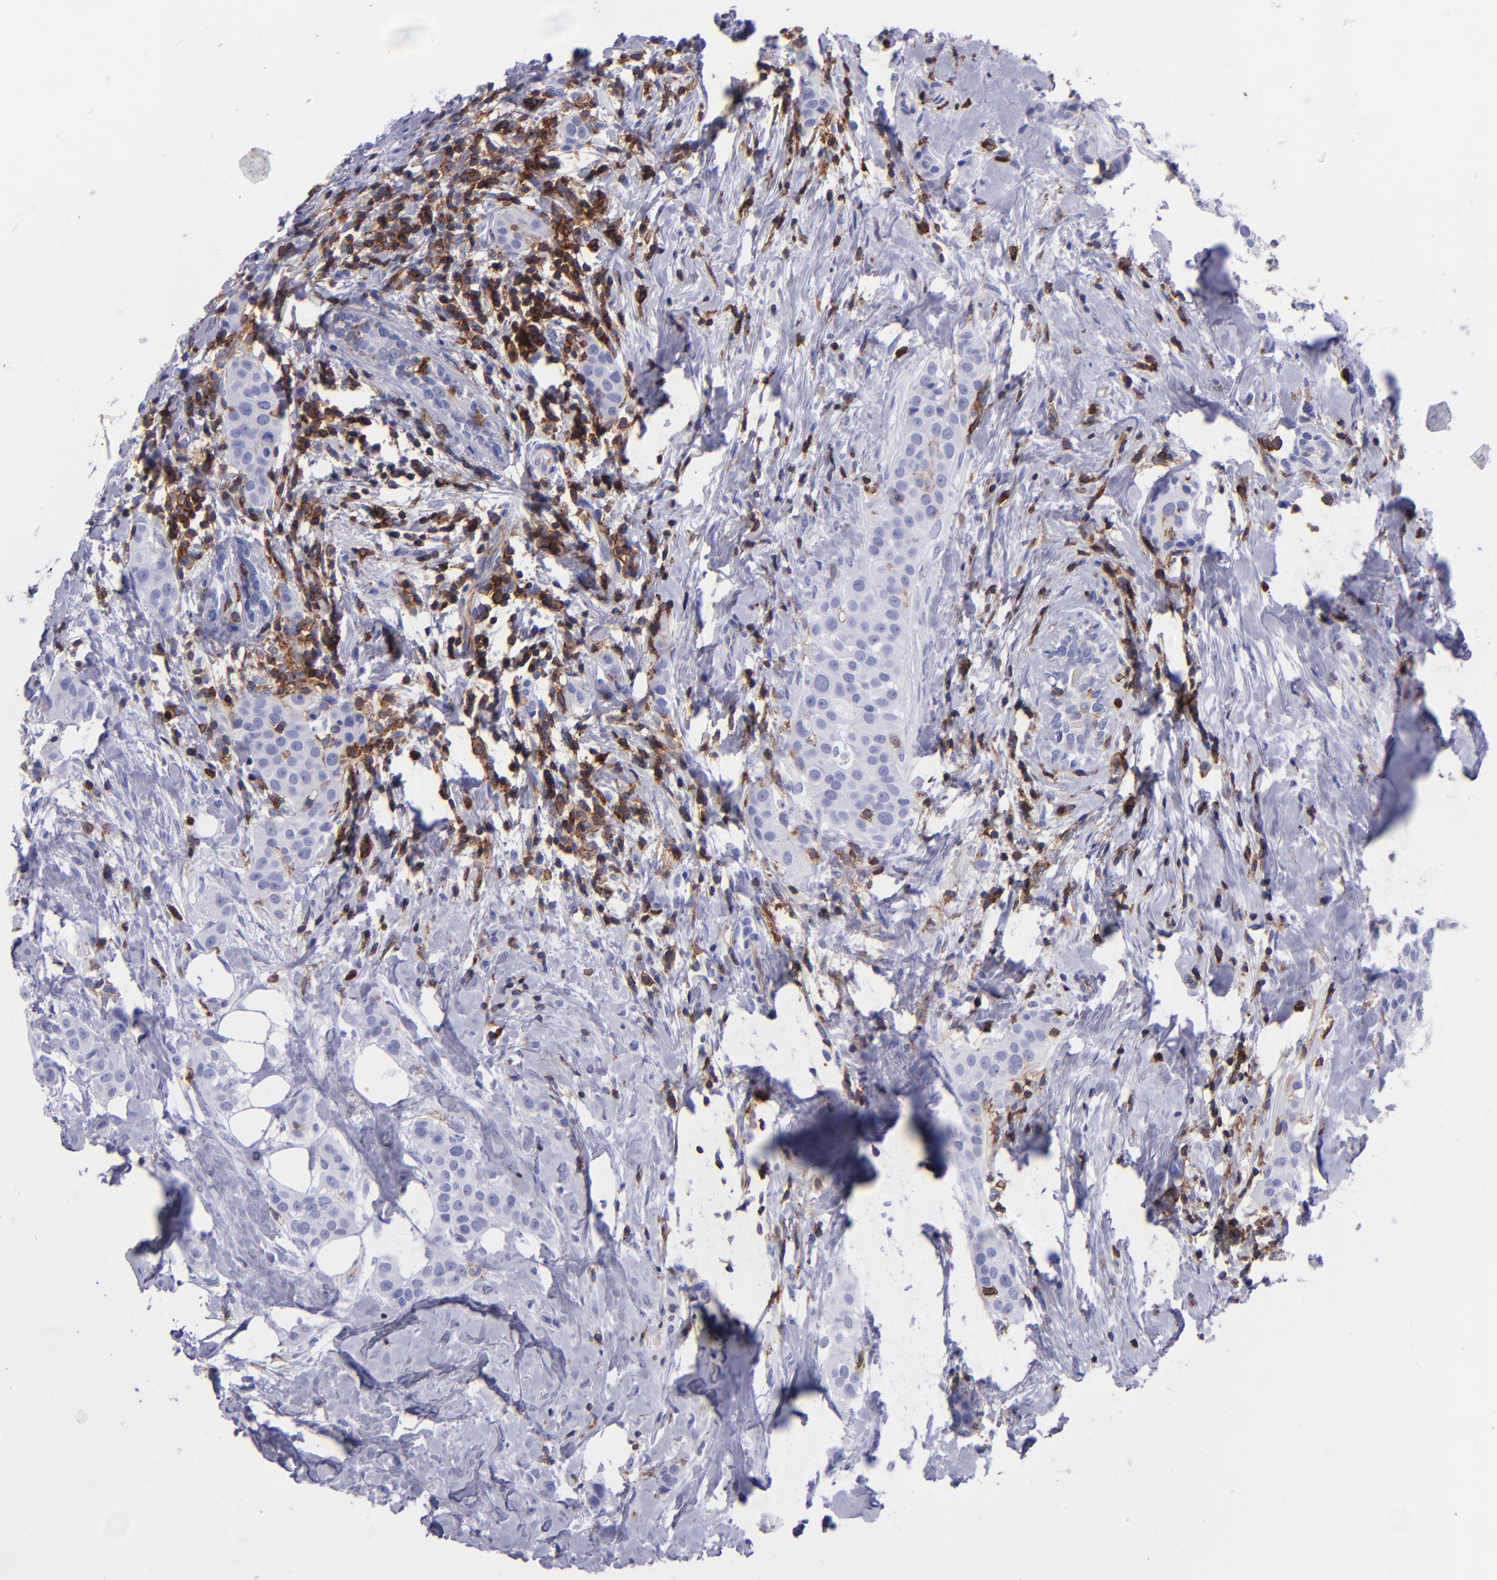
{"staining": {"intensity": "negative", "quantity": "none", "location": "none"}, "tissue": "breast cancer", "cell_type": "Tumor cells", "image_type": "cancer", "snomed": [{"axis": "morphology", "description": "Duct carcinoma"}, {"axis": "topography", "description": "Breast"}], "caption": "A histopathology image of breast cancer stained for a protein reveals no brown staining in tumor cells.", "gene": "ICAM3", "patient": {"sex": "female", "age": 45}}